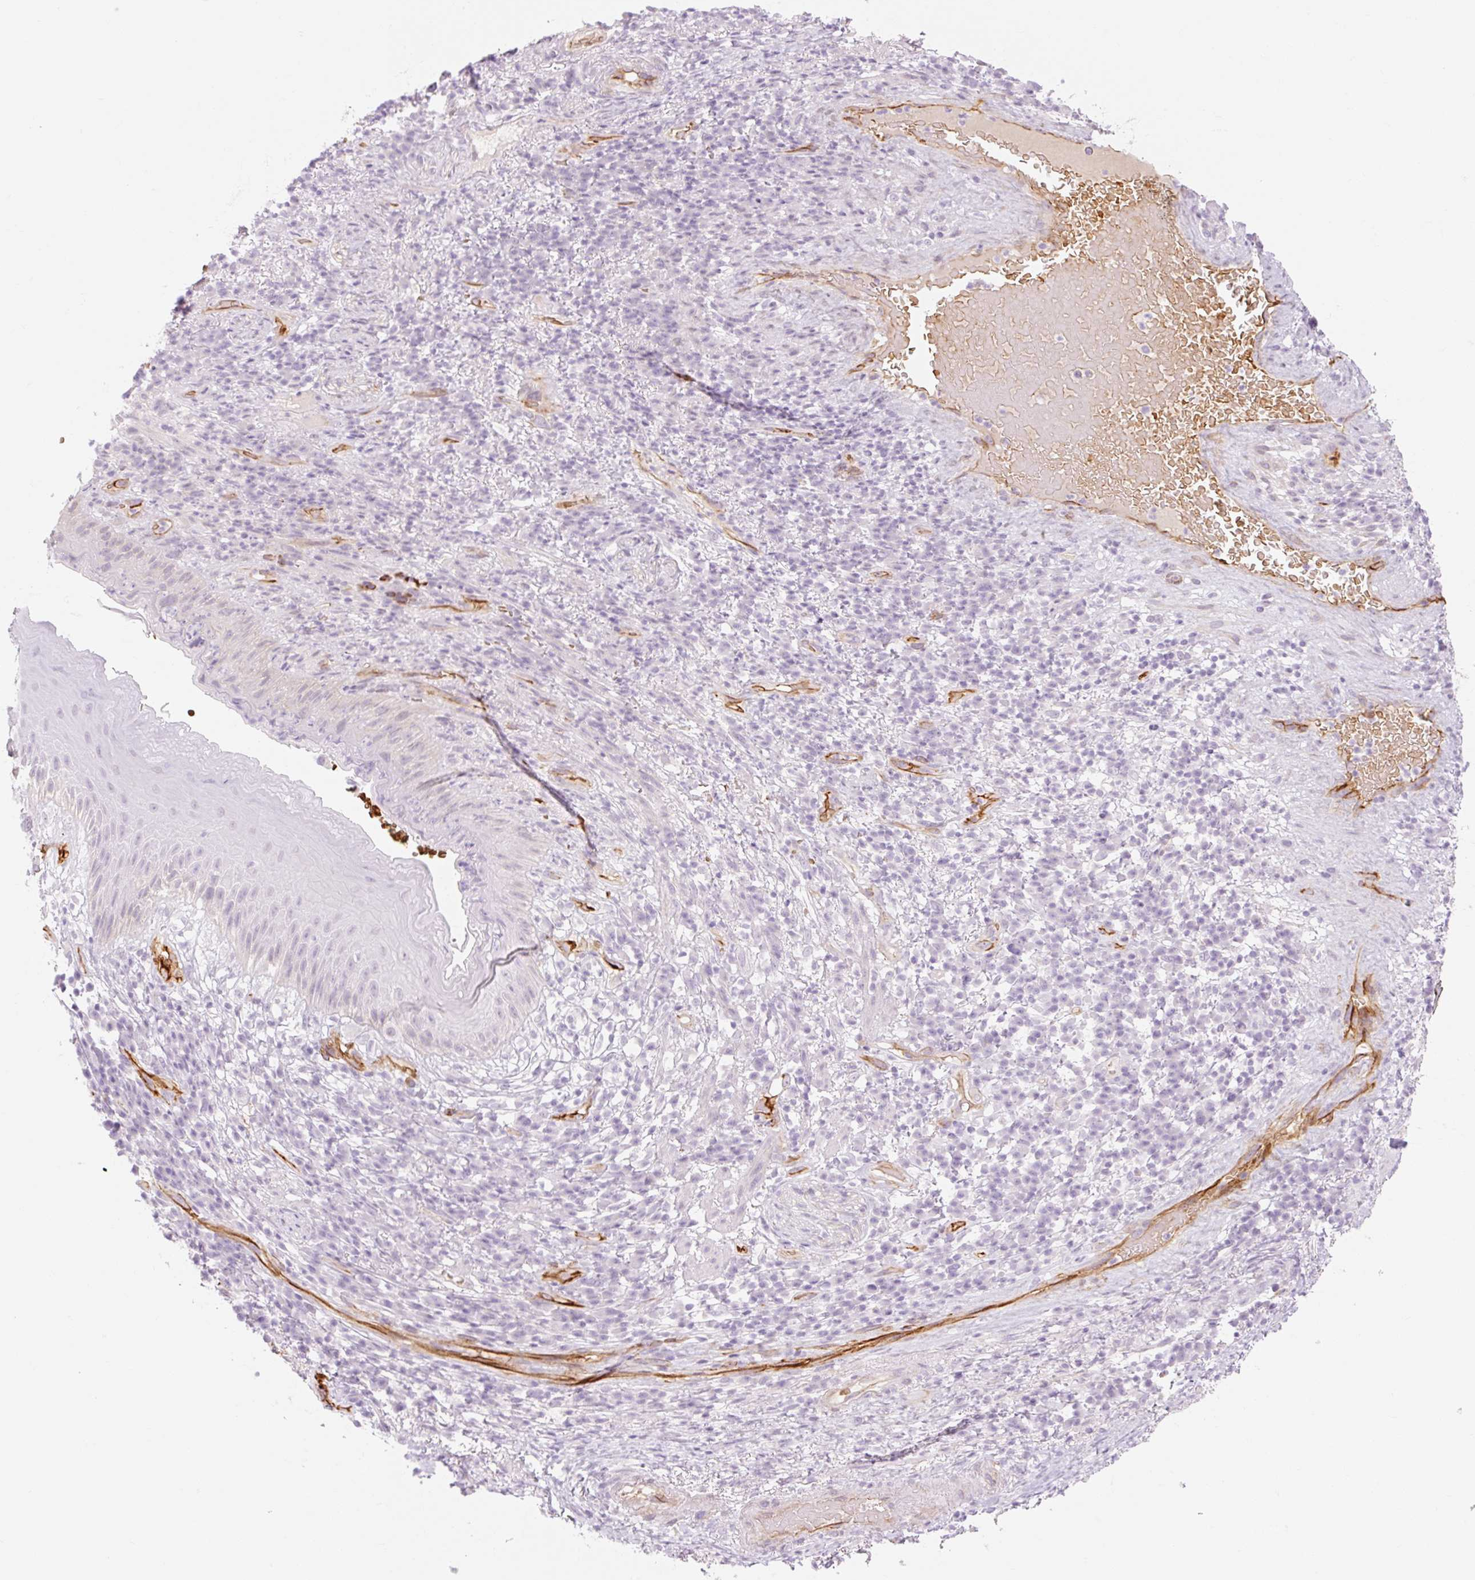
{"staining": {"intensity": "negative", "quantity": "none", "location": "none"}, "tissue": "skin", "cell_type": "Epidermal cells", "image_type": "normal", "snomed": [{"axis": "morphology", "description": "Normal tissue, NOS"}, {"axis": "topography", "description": "Anal"}], "caption": "The histopathology image displays no staining of epidermal cells in benign skin. The staining is performed using DAB brown chromogen with nuclei counter-stained in using hematoxylin.", "gene": "TAF1L", "patient": {"sex": "male", "age": 78}}